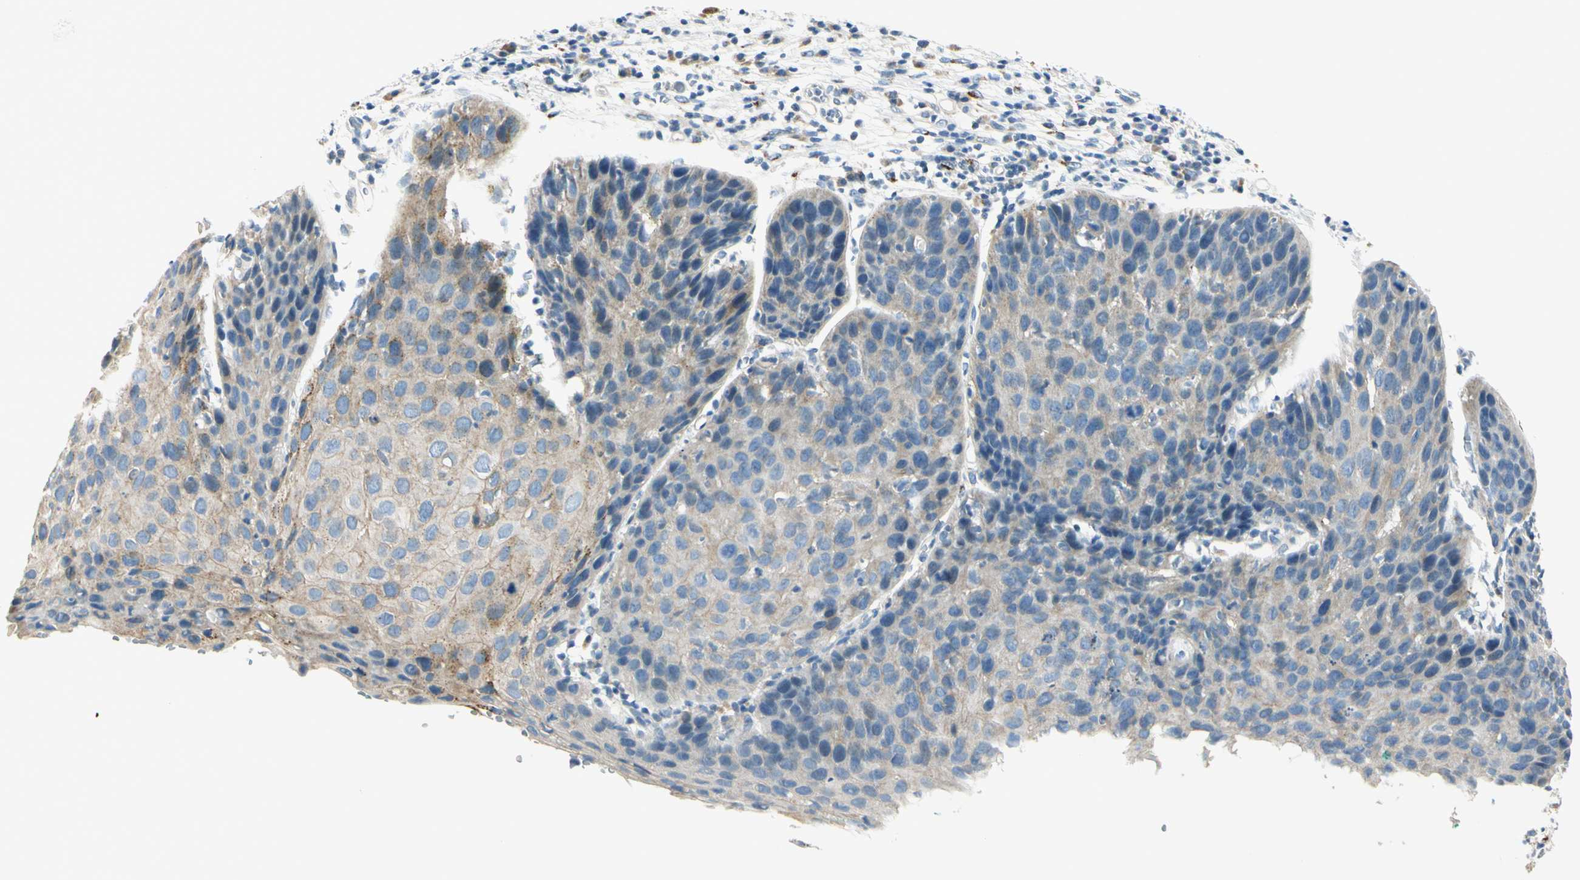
{"staining": {"intensity": "weak", "quantity": "25%-75%", "location": "cytoplasmic/membranous"}, "tissue": "cervical cancer", "cell_type": "Tumor cells", "image_type": "cancer", "snomed": [{"axis": "morphology", "description": "Squamous cell carcinoma, NOS"}, {"axis": "topography", "description": "Cervix"}], "caption": "Human cervical squamous cell carcinoma stained with a brown dye displays weak cytoplasmic/membranous positive expression in about 25%-75% of tumor cells.", "gene": "GALNT5", "patient": {"sex": "female", "age": 38}}